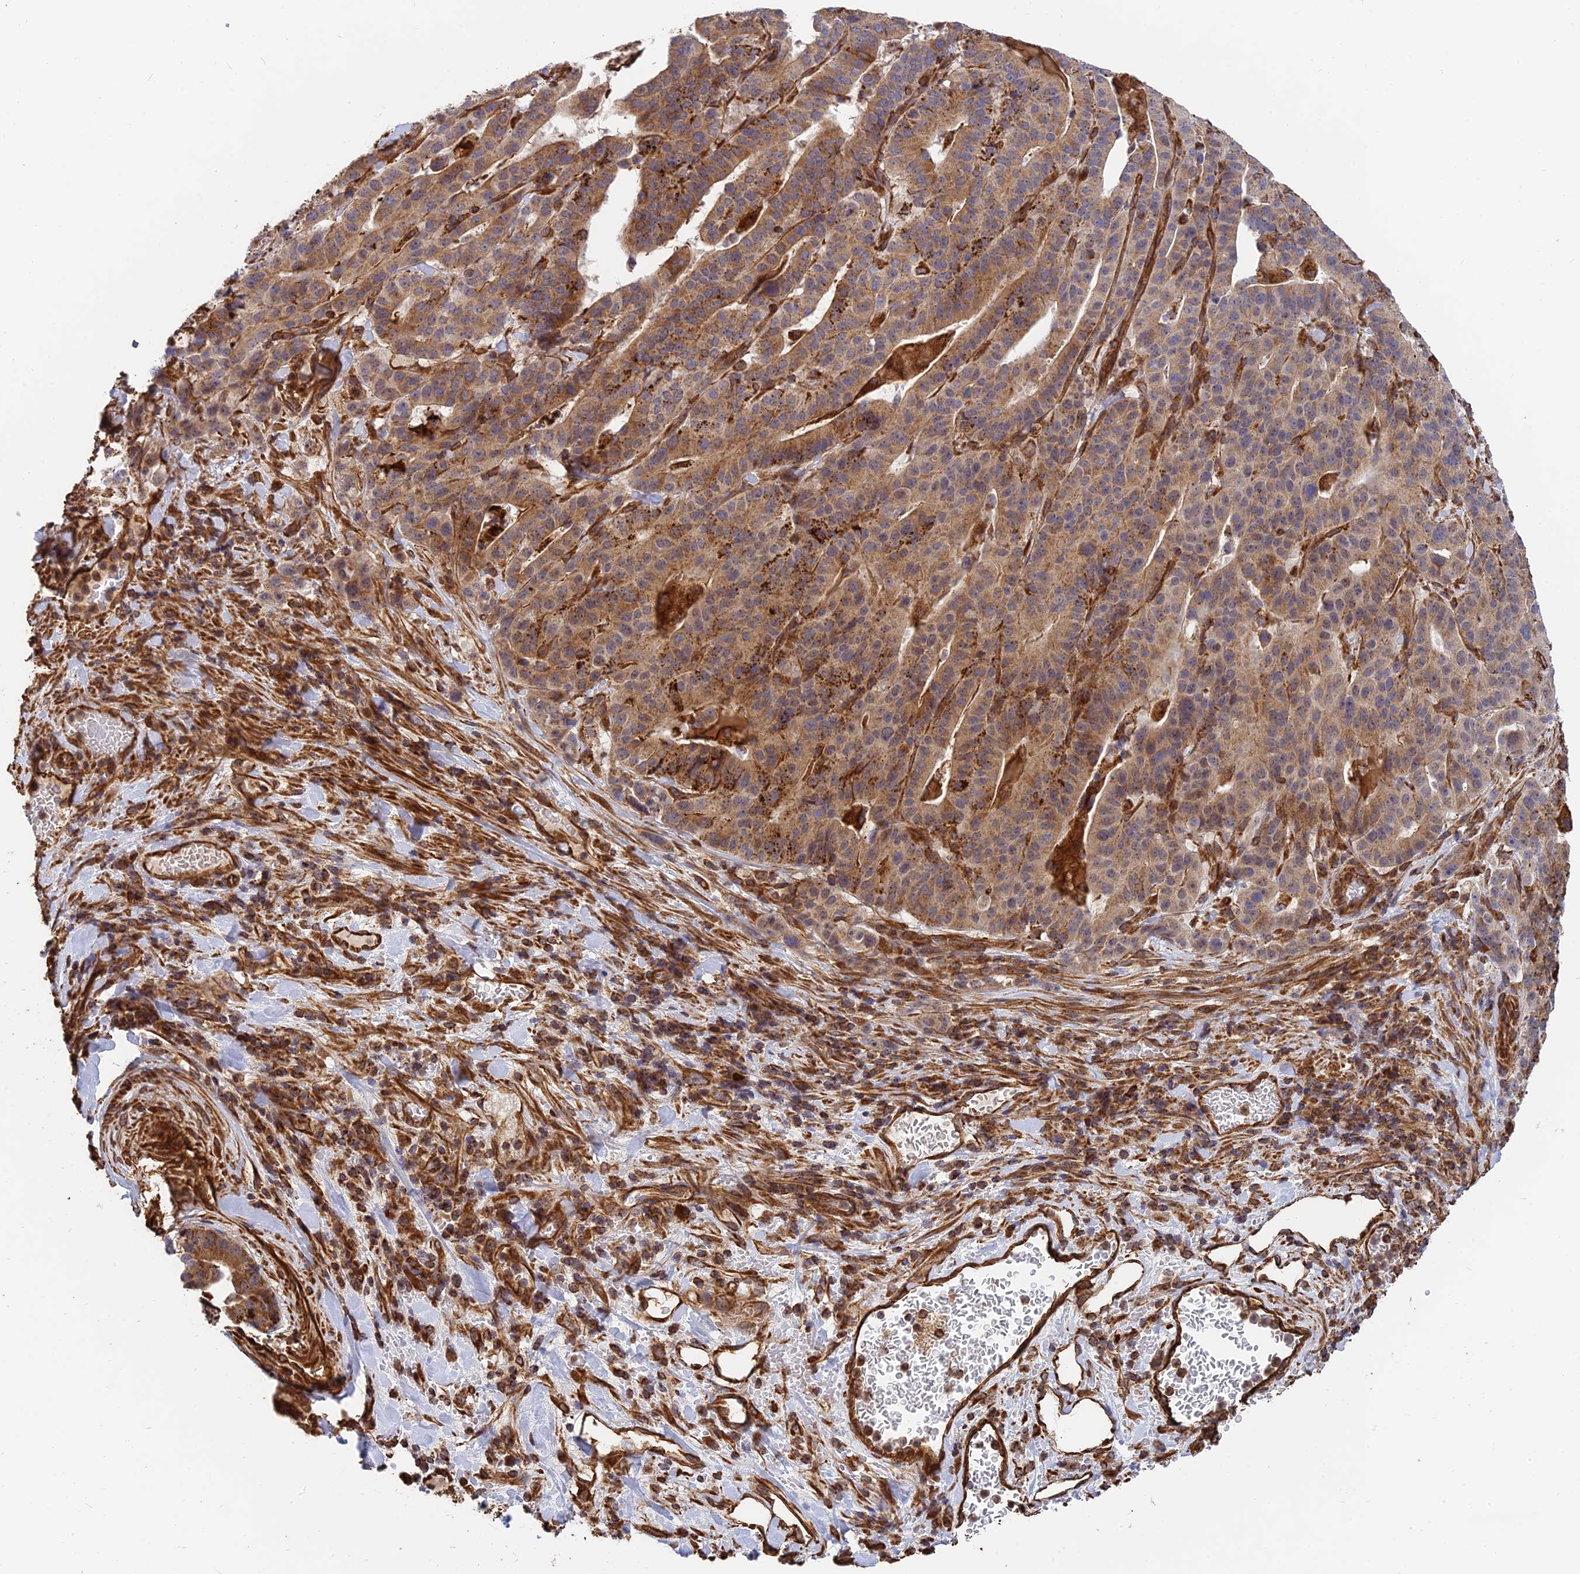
{"staining": {"intensity": "moderate", "quantity": ">75%", "location": "cytoplasmic/membranous"}, "tissue": "stomach cancer", "cell_type": "Tumor cells", "image_type": "cancer", "snomed": [{"axis": "morphology", "description": "Adenocarcinoma, NOS"}, {"axis": "topography", "description": "Stomach"}], "caption": "Human stomach adenocarcinoma stained with a protein marker displays moderate staining in tumor cells.", "gene": "DSTYK", "patient": {"sex": "male", "age": 48}}